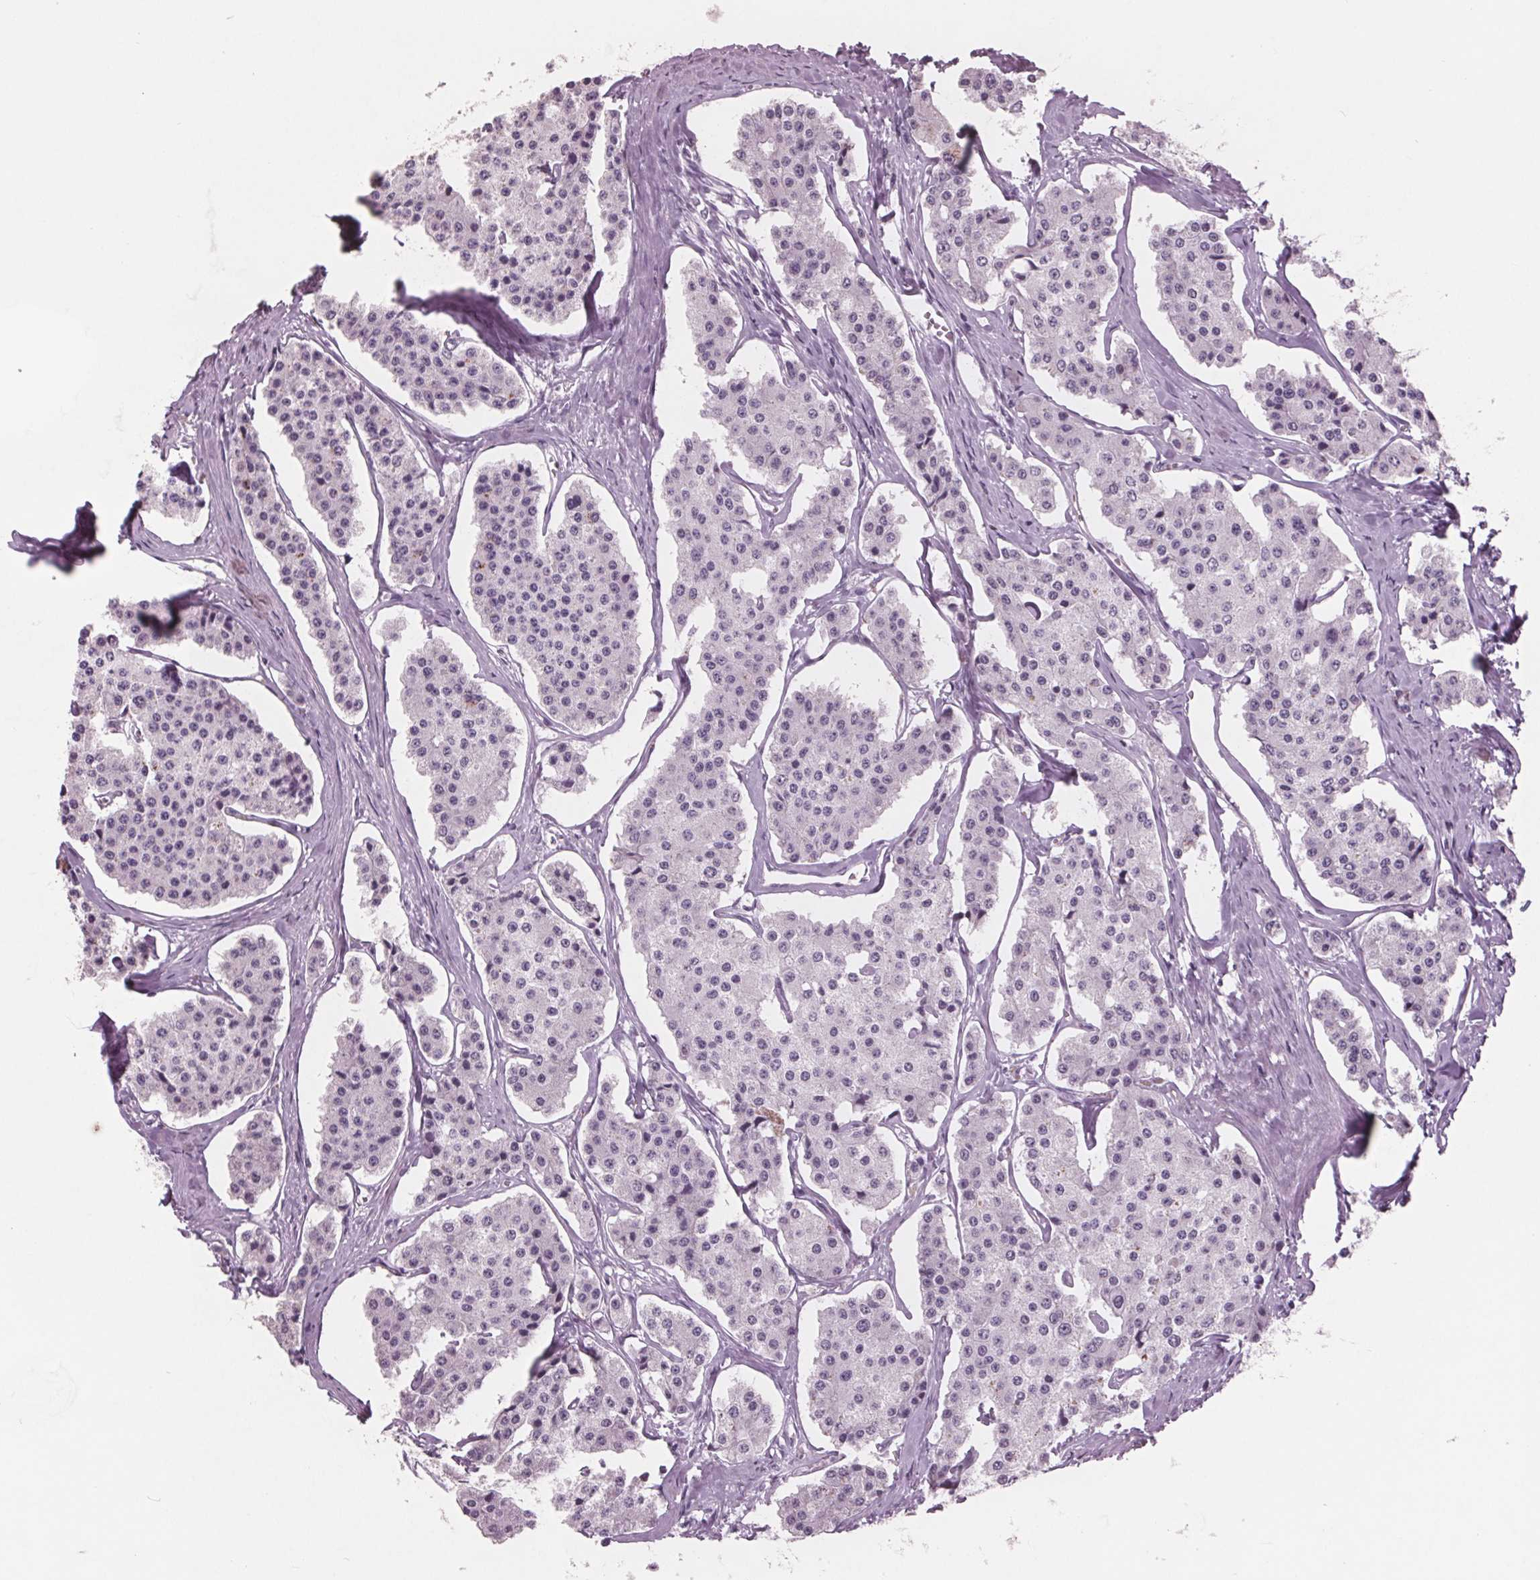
{"staining": {"intensity": "negative", "quantity": "none", "location": "none"}, "tissue": "carcinoid", "cell_type": "Tumor cells", "image_type": "cancer", "snomed": [{"axis": "morphology", "description": "Carcinoid, malignant, NOS"}, {"axis": "topography", "description": "Small intestine"}], "caption": "Immunohistochemical staining of carcinoid reveals no significant staining in tumor cells.", "gene": "PTPN14", "patient": {"sex": "female", "age": 65}}